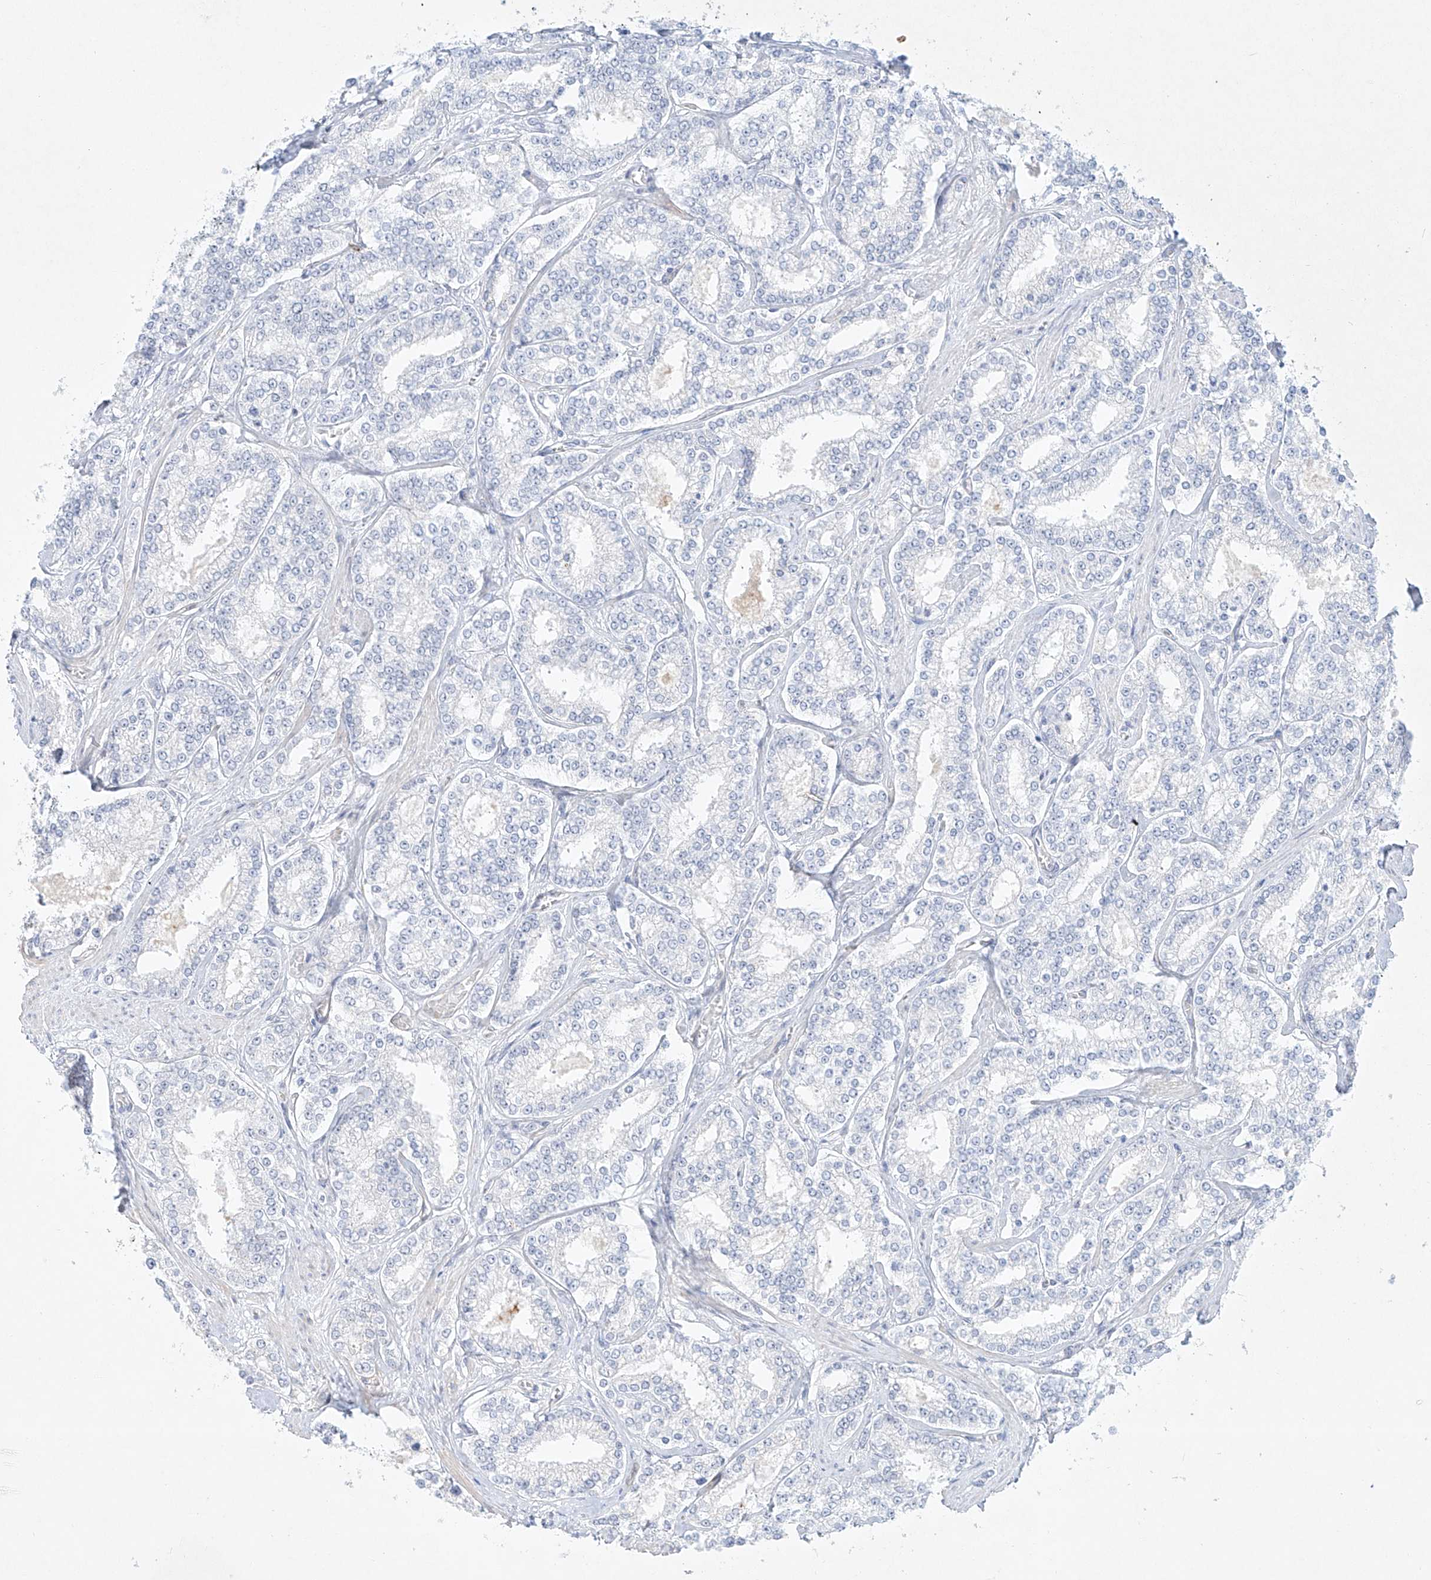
{"staining": {"intensity": "negative", "quantity": "none", "location": "none"}, "tissue": "prostate cancer", "cell_type": "Tumor cells", "image_type": "cancer", "snomed": [{"axis": "morphology", "description": "Normal tissue, NOS"}, {"axis": "morphology", "description": "Adenocarcinoma, High grade"}, {"axis": "topography", "description": "Prostate"}], "caption": "DAB (3,3'-diaminobenzidine) immunohistochemical staining of prostate cancer (high-grade adenocarcinoma) demonstrates no significant expression in tumor cells.", "gene": "REEP2", "patient": {"sex": "male", "age": 83}}